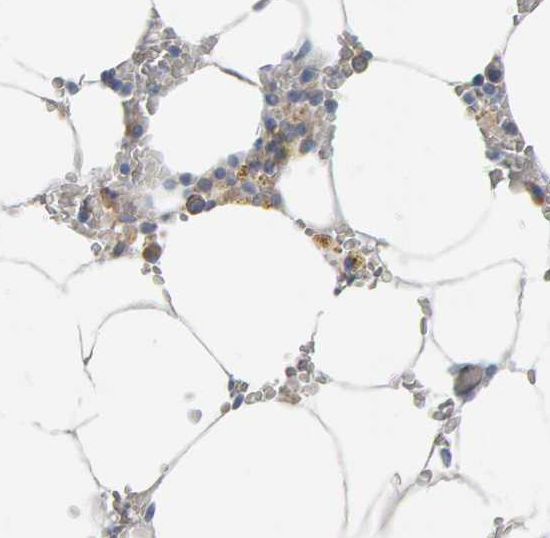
{"staining": {"intensity": "weak", "quantity": "<25%", "location": "cytoplasmic/membranous"}, "tissue": "bone marrow", "cell_type": "Hematopoietic cells", "image_type": "normal", "snomed": [{"axis": "morphology", "description": "Normal tissue, NOS"}, {"axis": "topography", "description": "Bone marrow"}], "caption": "This image is of unremarkable bone marrow stained with immunohistochemistry (IHC) to label a protein in brown with the nuclei are counter-stained blue. There is no positivity in hematopoietic cells. (IHC, brightfield microscopy, high magnification).", "gene": "ADHFE1", "patient": {"sex": "male", "age": 70}}